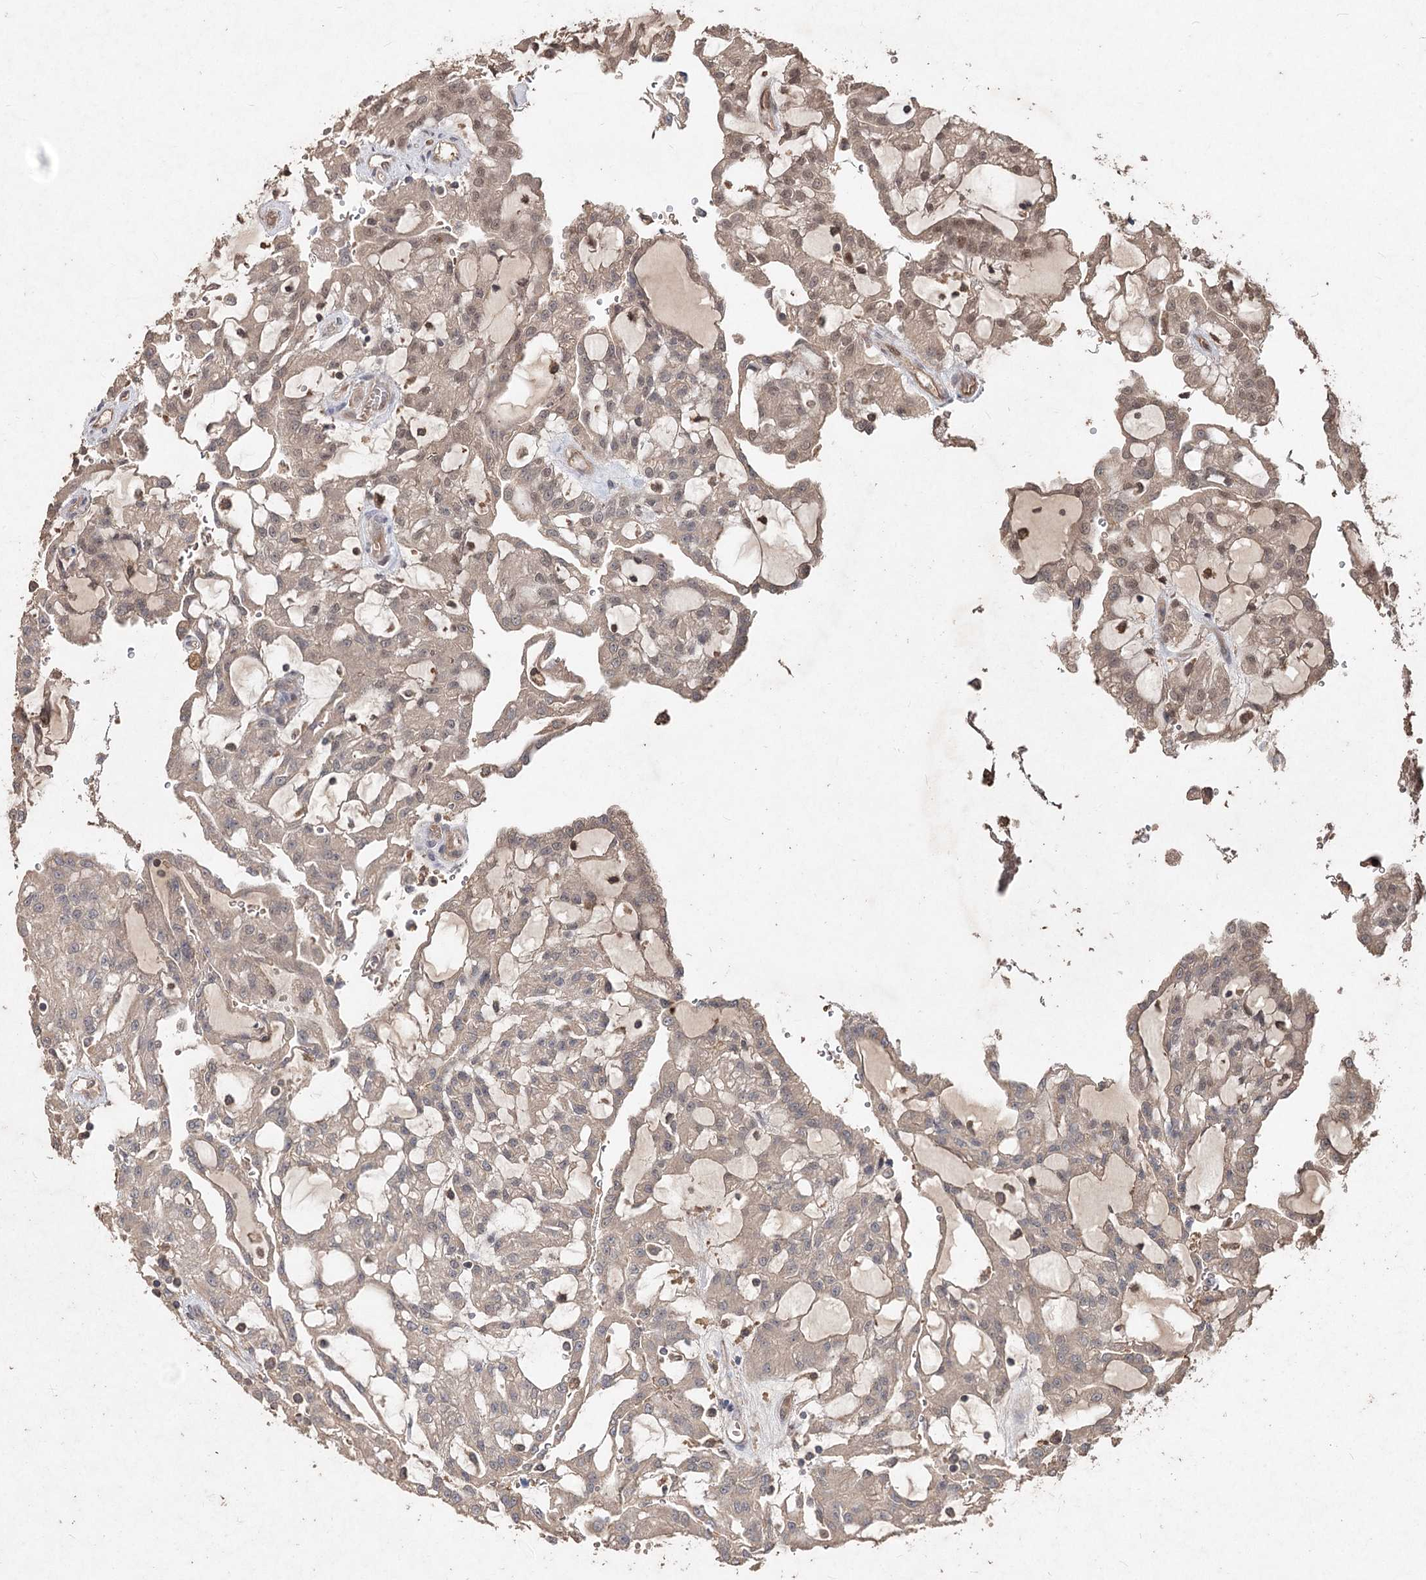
{"staining": {"intensity": "weak", "quantity": "<25%", "location": "nuclear"}, "tissue": "renal cancer", "cell_type": "Tumor cells", "image_type": "cancer", "snomed": [{"axis": "morphology", "description": "Adenocarcinoma, NOS"}, {"axis": "topography", "description": "Kidney"}], "caption": "The immunohistochemistry (IHC) micrograph has no significant staining in tumor cells of renal cancer (adenocarcinoma) tissue.", "gene": "FBXO7", "patient": {"sex": "male", "age": 63}}